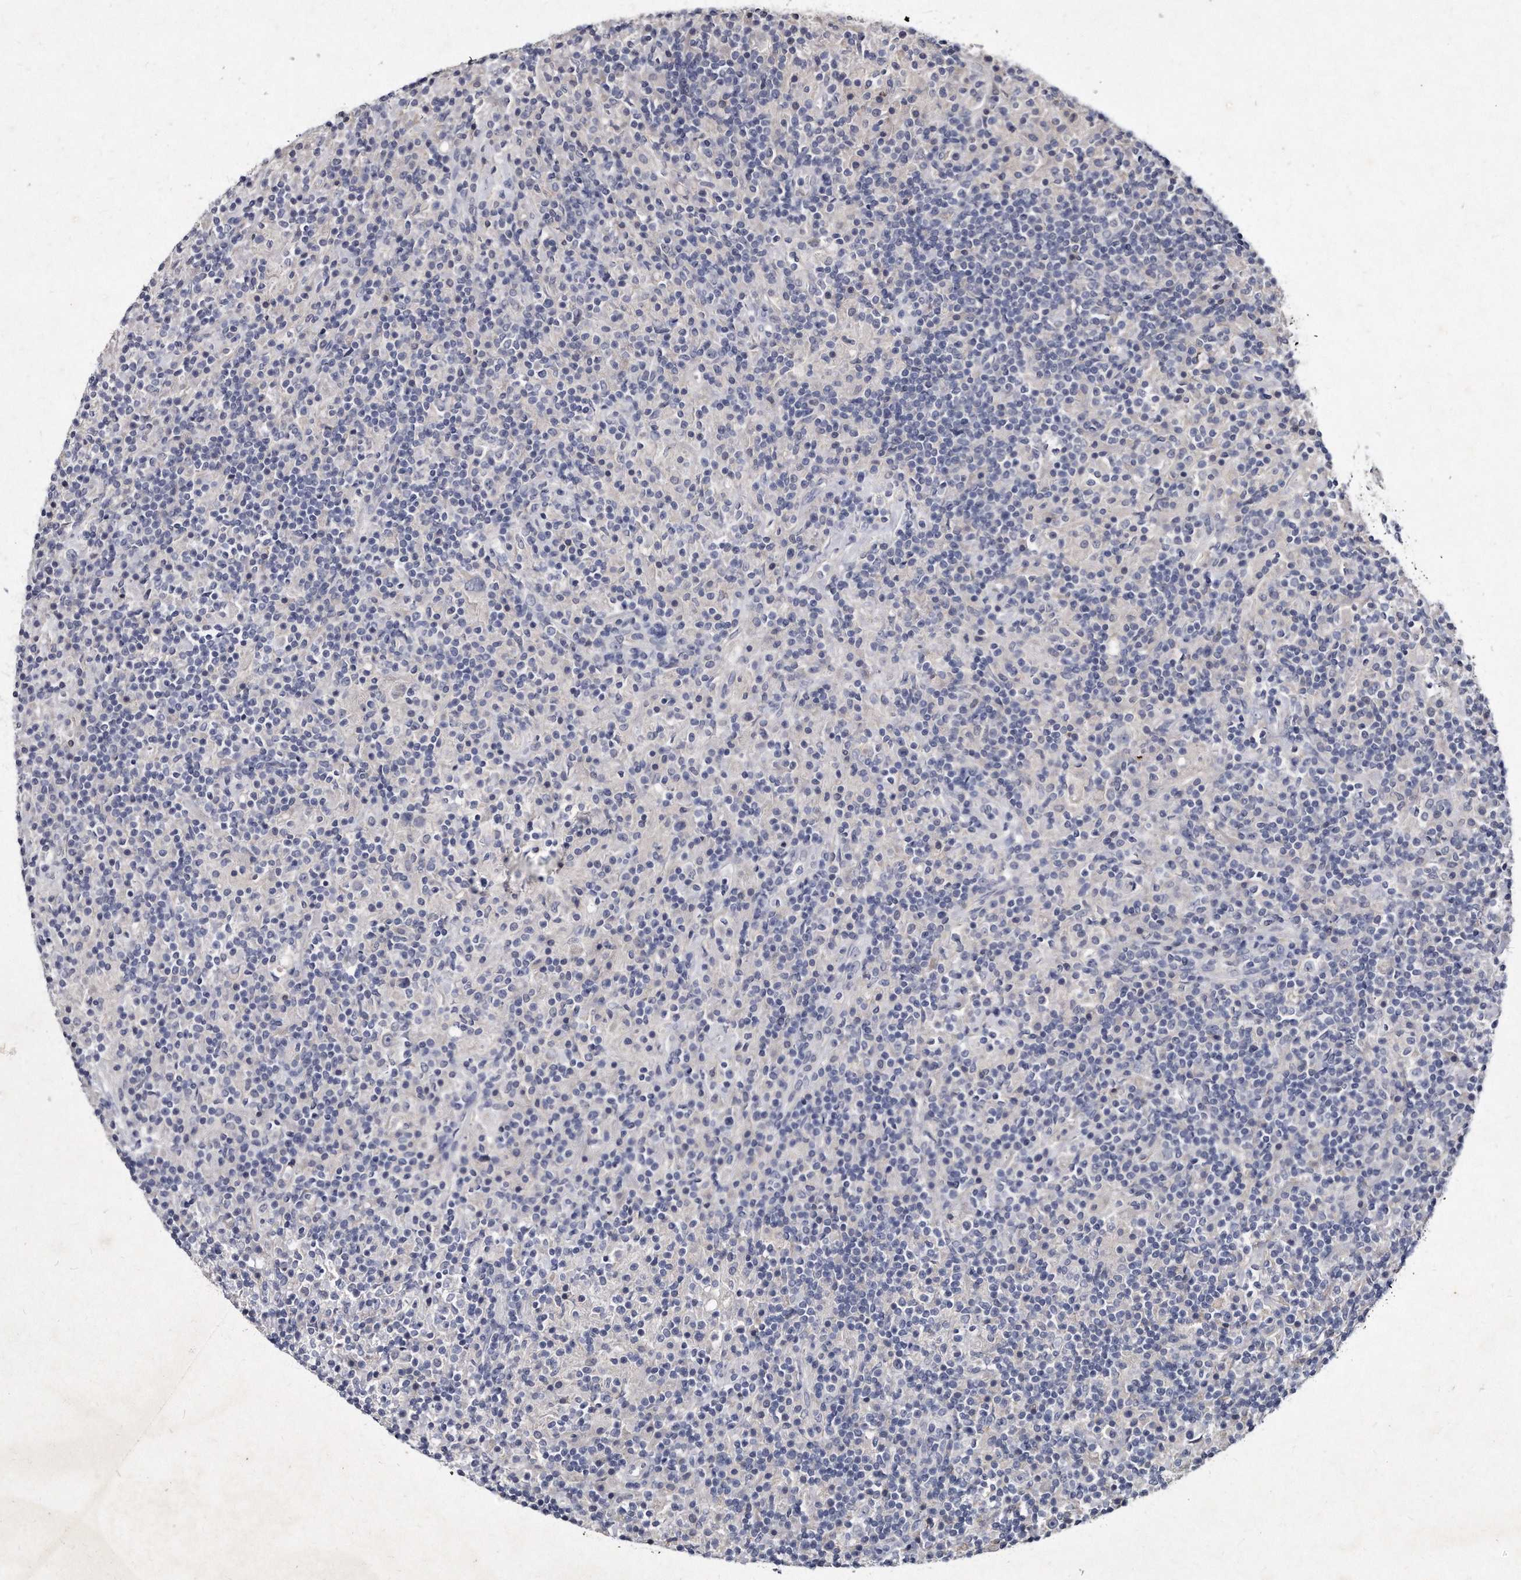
{"staining": {"intensity": "negative", "quantity": "none", "location": "none"}, "tissue": "lymphoma", "cell_type": "Tumor cells", "image_type": "cancer", "snomed": [{"axis": "morphology", "description": "Hodgkin's disease, NOS"}, {"axis": "topography", "description": "Lymph node"}], "caption": "The immunohistochemistry (IHC) histopathology image has no significant expression in tumor cells of lymphoma tissue.", "gene": "KLHDC3", "patient": {"sex": "male", "age": 70}}